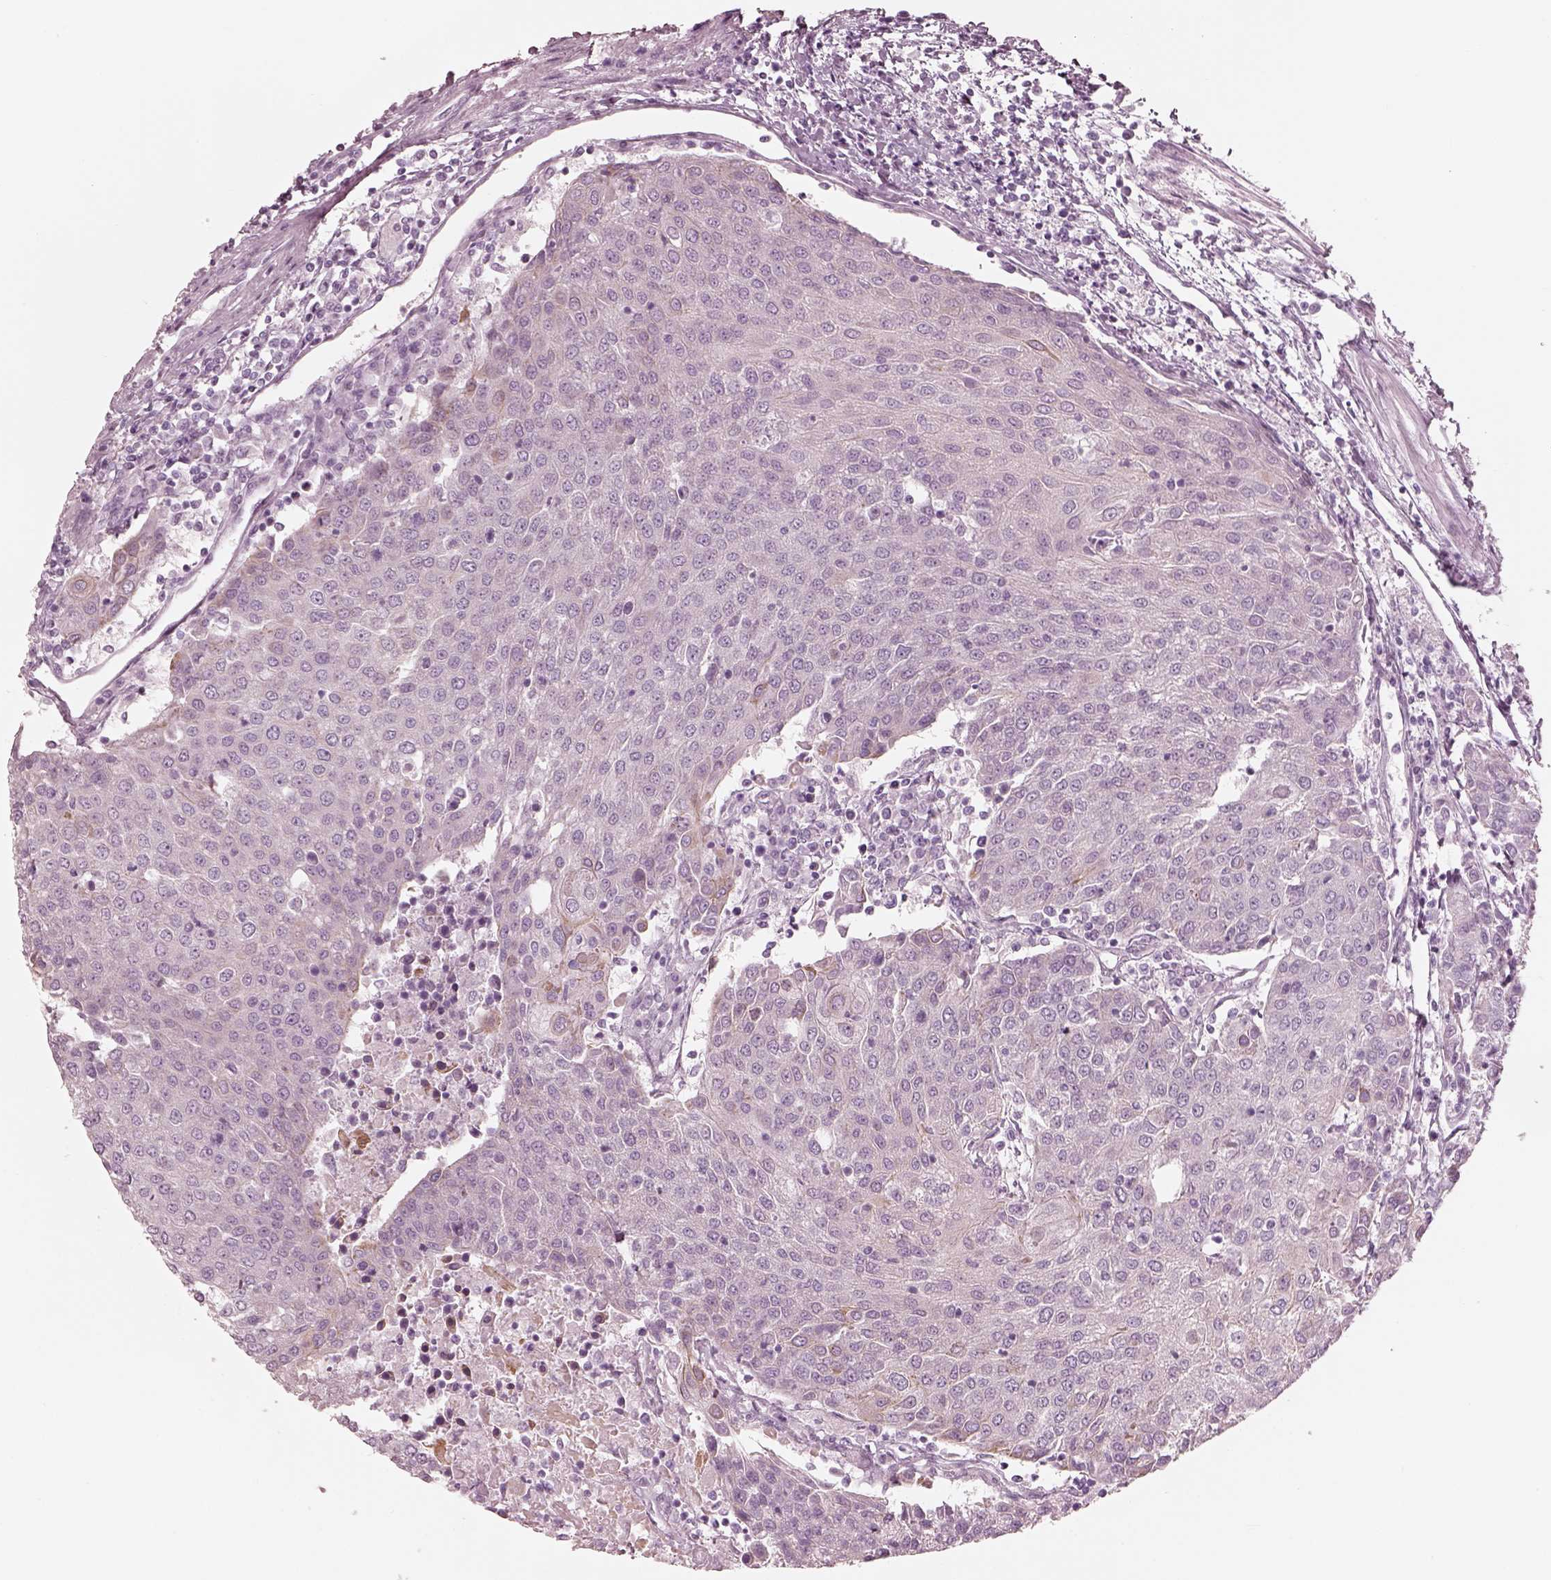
{"staining": {"intensity": "negative", "quantity": "none", "location": "none"}, "tissue": "urothelial cancer", "cell_type": "Tumor cells", "image_type": "cancer", "snomed": [{"axis": "morphology", "description": "Urothelial carcinoma, High grade"}, {"axis": "topography", "description": "Urinary bladder"}], "caption": "Tumor cells are negative for protein expression in human urothelial cancer.", "gene": "PON3", "patient": {"sex": "female", "age": 85}}